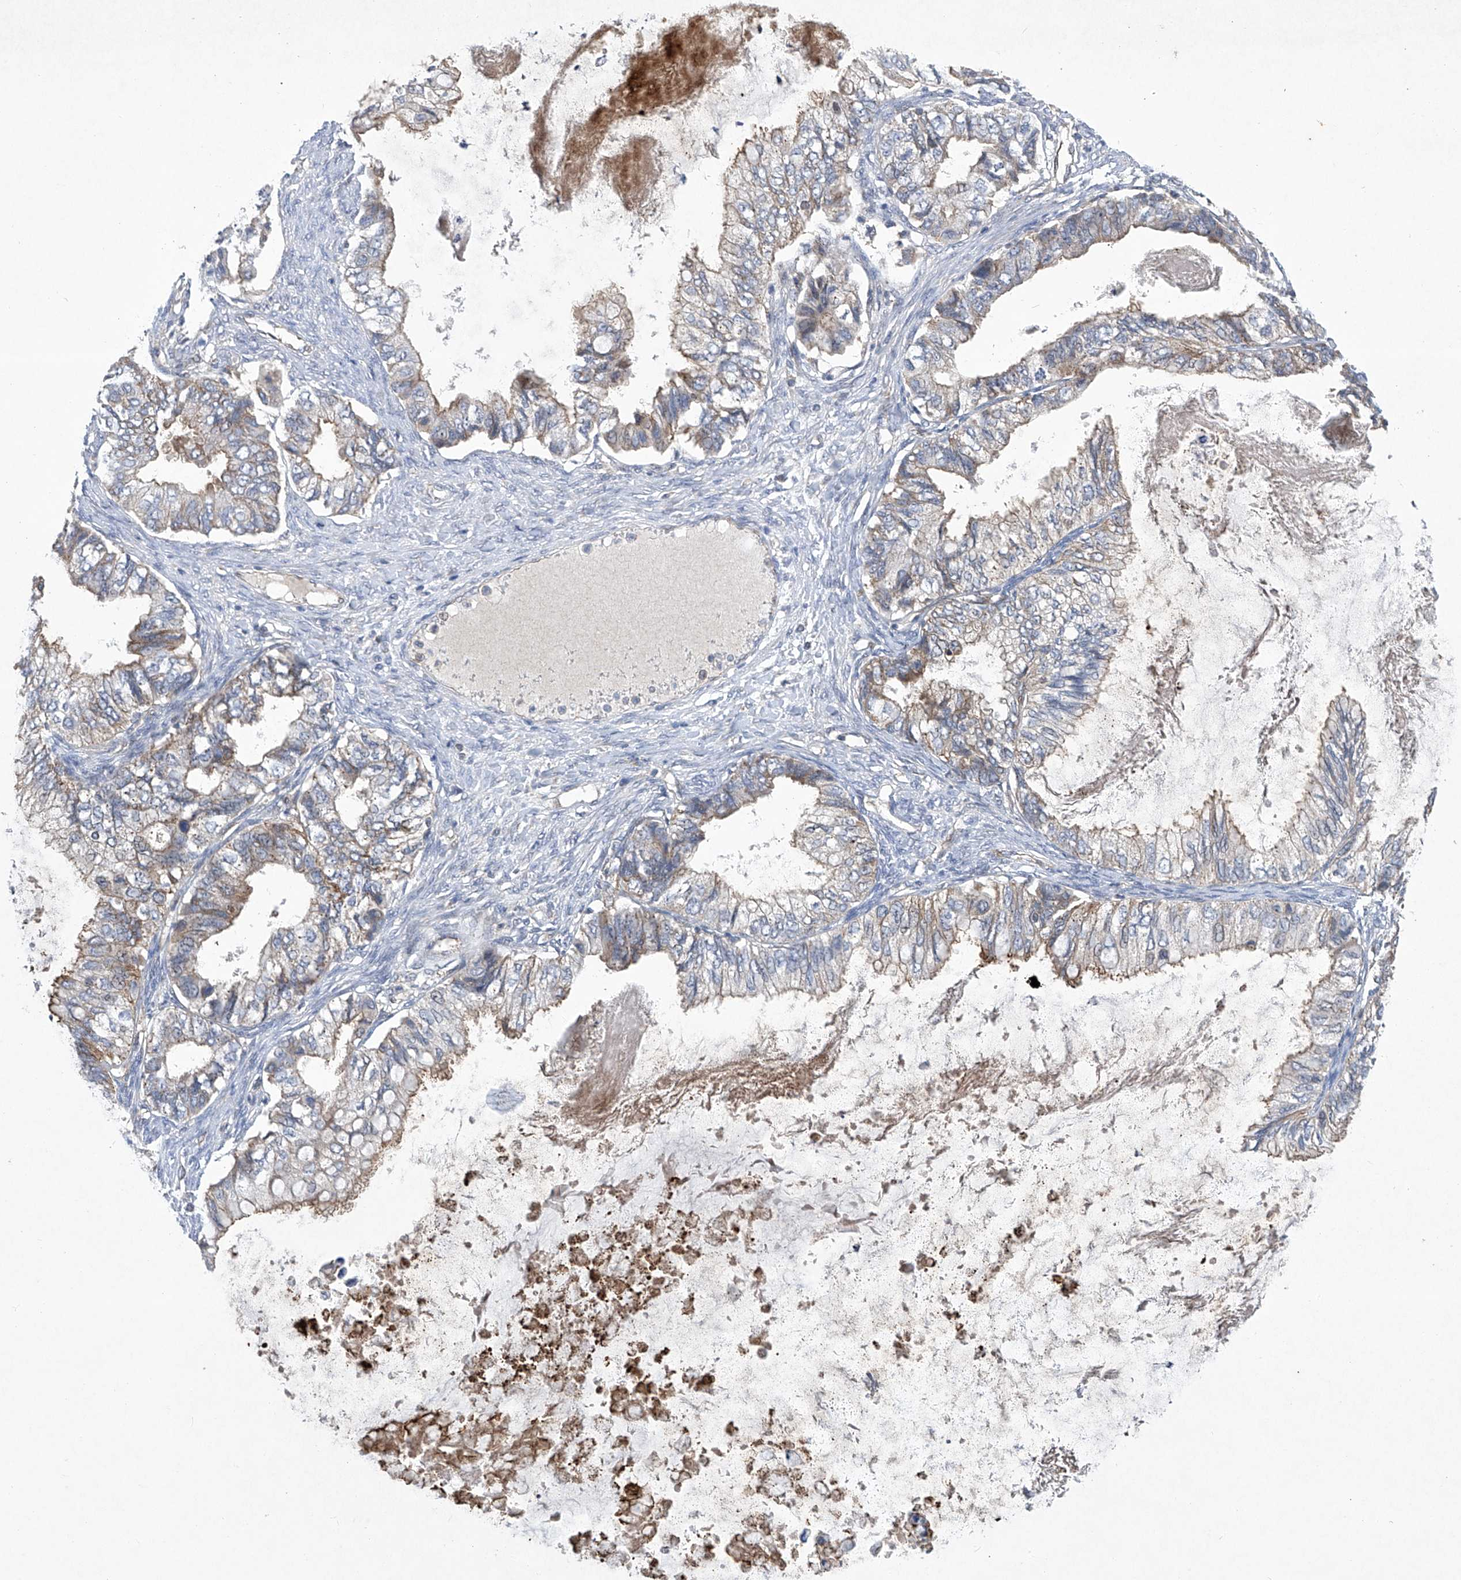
{"staining": {"intensity": "moderate", "quantity": "<25%", "location": "cytoplasmic/membranous"}, "tissue": "ovarian cancer", "cell_type": "Tumor cells", "image_type": "cancer", "snomed": [{"axis": "morphology", "description": "Cystadenocarcinoma, mucinous, NOS"}, {"axis": "topography", "description": "Ovary"}], "caption": "Immunohistochemical staining of human ovarian cancer (mucinous cystadenocarcinoma) demonstrates low levels of moderate cytoplasmic/membranous protein expression in about <25% of tumor cells. (IHC, brightfield microscopy, high magnification).", "gene": "CISH", "patient": {"sex": "female", "age": 80}}